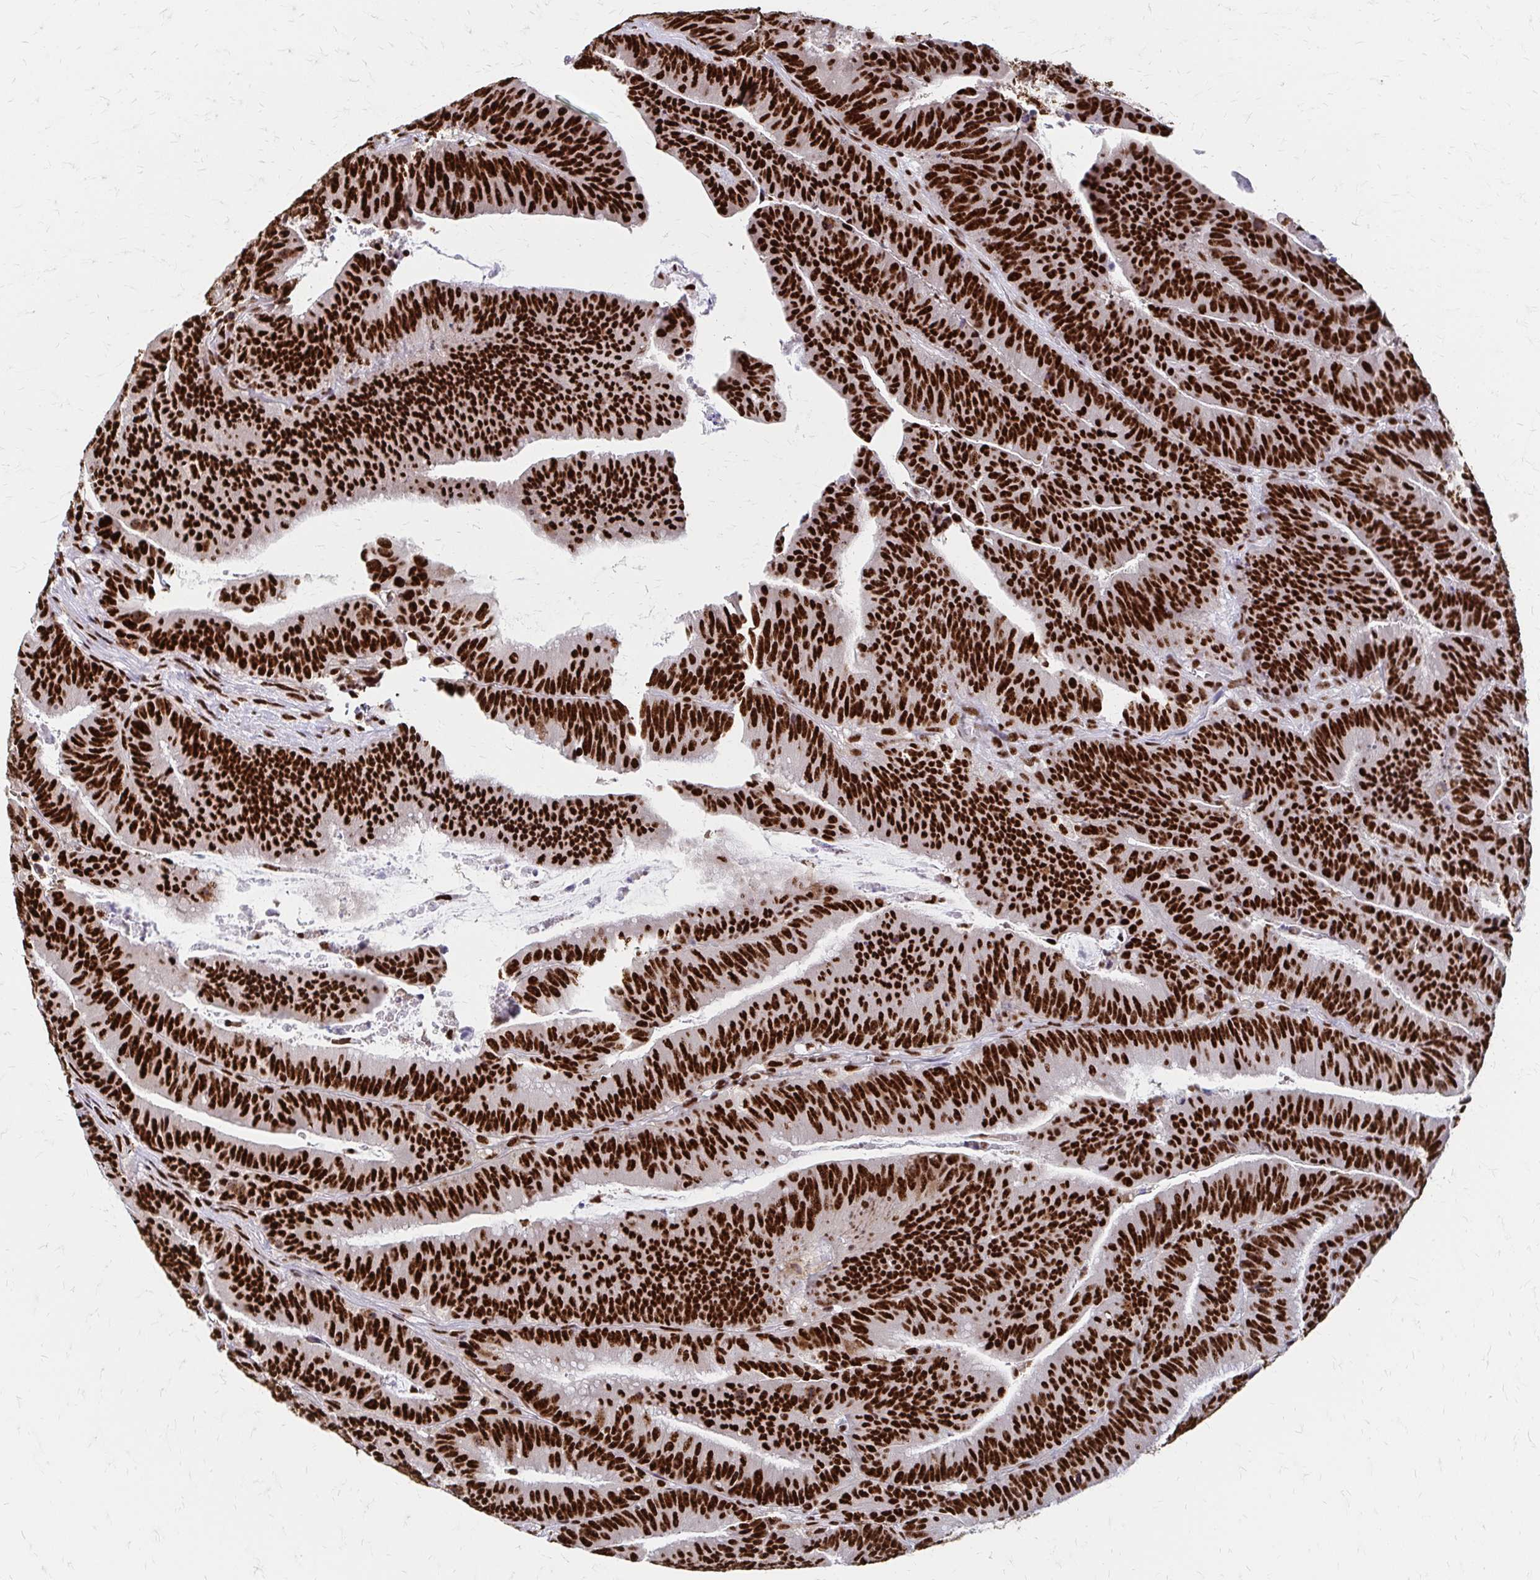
{"staining": {"intensity": "strong", "quantity": ">75%", "location": "nuclear"}, "tissue": "colorectal cancer", "cell_type": "Tumor cells", "image_type": "cancer", "snomed": [{"axis": "morphology", "description": "Adenocarcinoma, NOS"}, {"axis": "topography", "description": "Colon"}], "caption": "IHC of human colorectal adenocarcinoma demonstrates high levels of strong nuclear expression in approximately >75% of tumor cells.", "gene": "CNKSR3", "patient": {"sex": "female", "age": 78}}